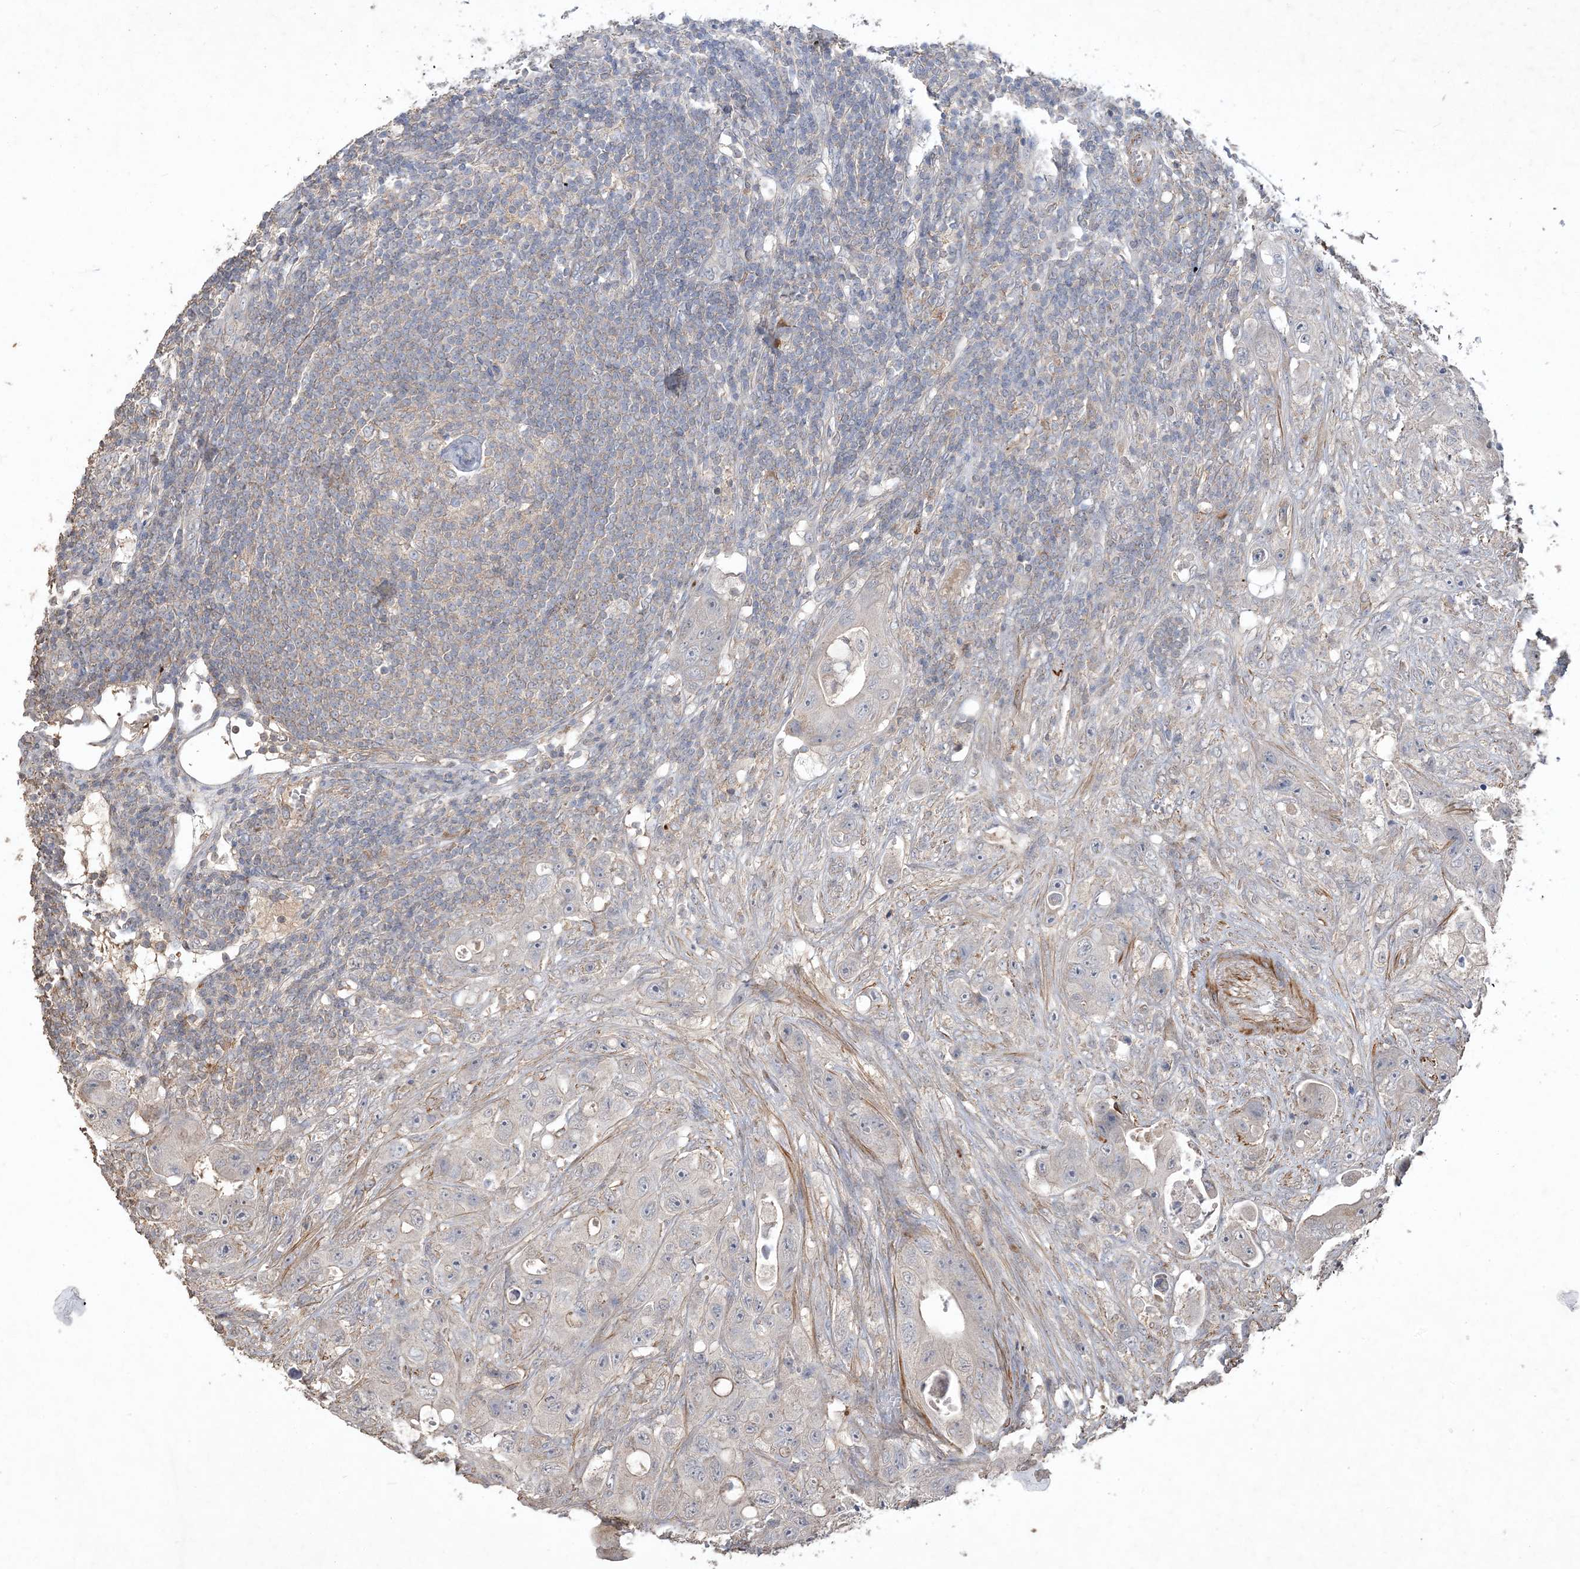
{"staining": {"intensity": "negative", "quantity": "none", "location": "none"}, "tissue": "colorectal cancer", "cell_type": "Tumor cells", "image_type": "cancer", "snomed": [{"axis": "morphology", "description": "Adenocarcinoma, NOS"}, {"axis": "topography", "description": "Colon"}], "caption": "The IHC histopathology image has no significant expression in tumor cells of adenocarcinoma (colorectal) tissue. (DAB IHC, high magnification).", "gene": "PRRT3", "patient": {"sex": "female", "age": 46}}